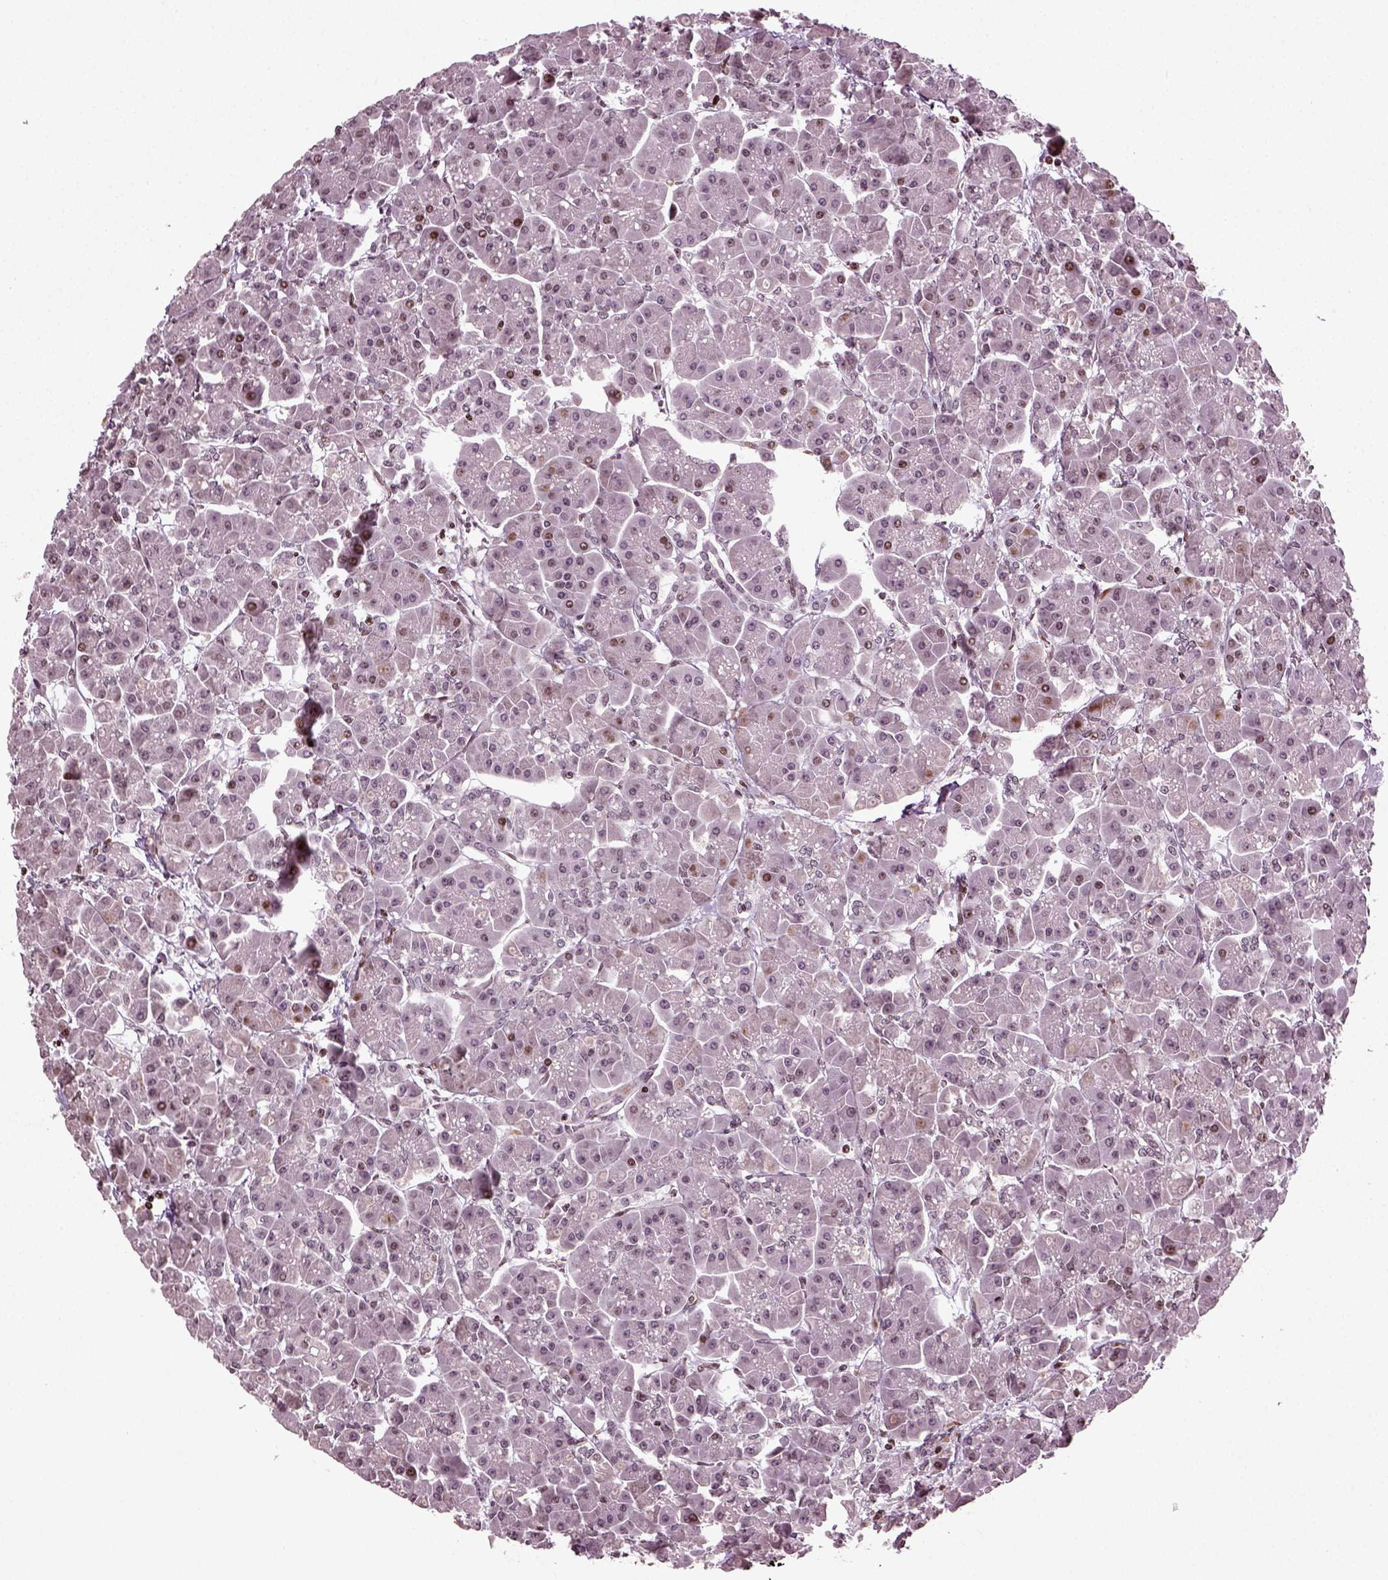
{"staining": {"intensity": "moderate", "quantity": "<25%", "location": "nuclear"}, "tissue": "pancreas", "cell_type": "Exocrine glandular cells", "image_type": "normal", "snomed": [{"axis": "morphology", "description": "Normal tissue, NOS"}, {"axis": "topography", "description": "Pancreas"}], "caption": "A low amount of moderate nuclear staining is appreciated in approximately <25% of exocrine glandular cells in normal pancreas. (DAB IHC, brown staining for protein, blue staining for nuclei).", "gene": "HEYL", "patient": {"sex": "male", "age": 70}}